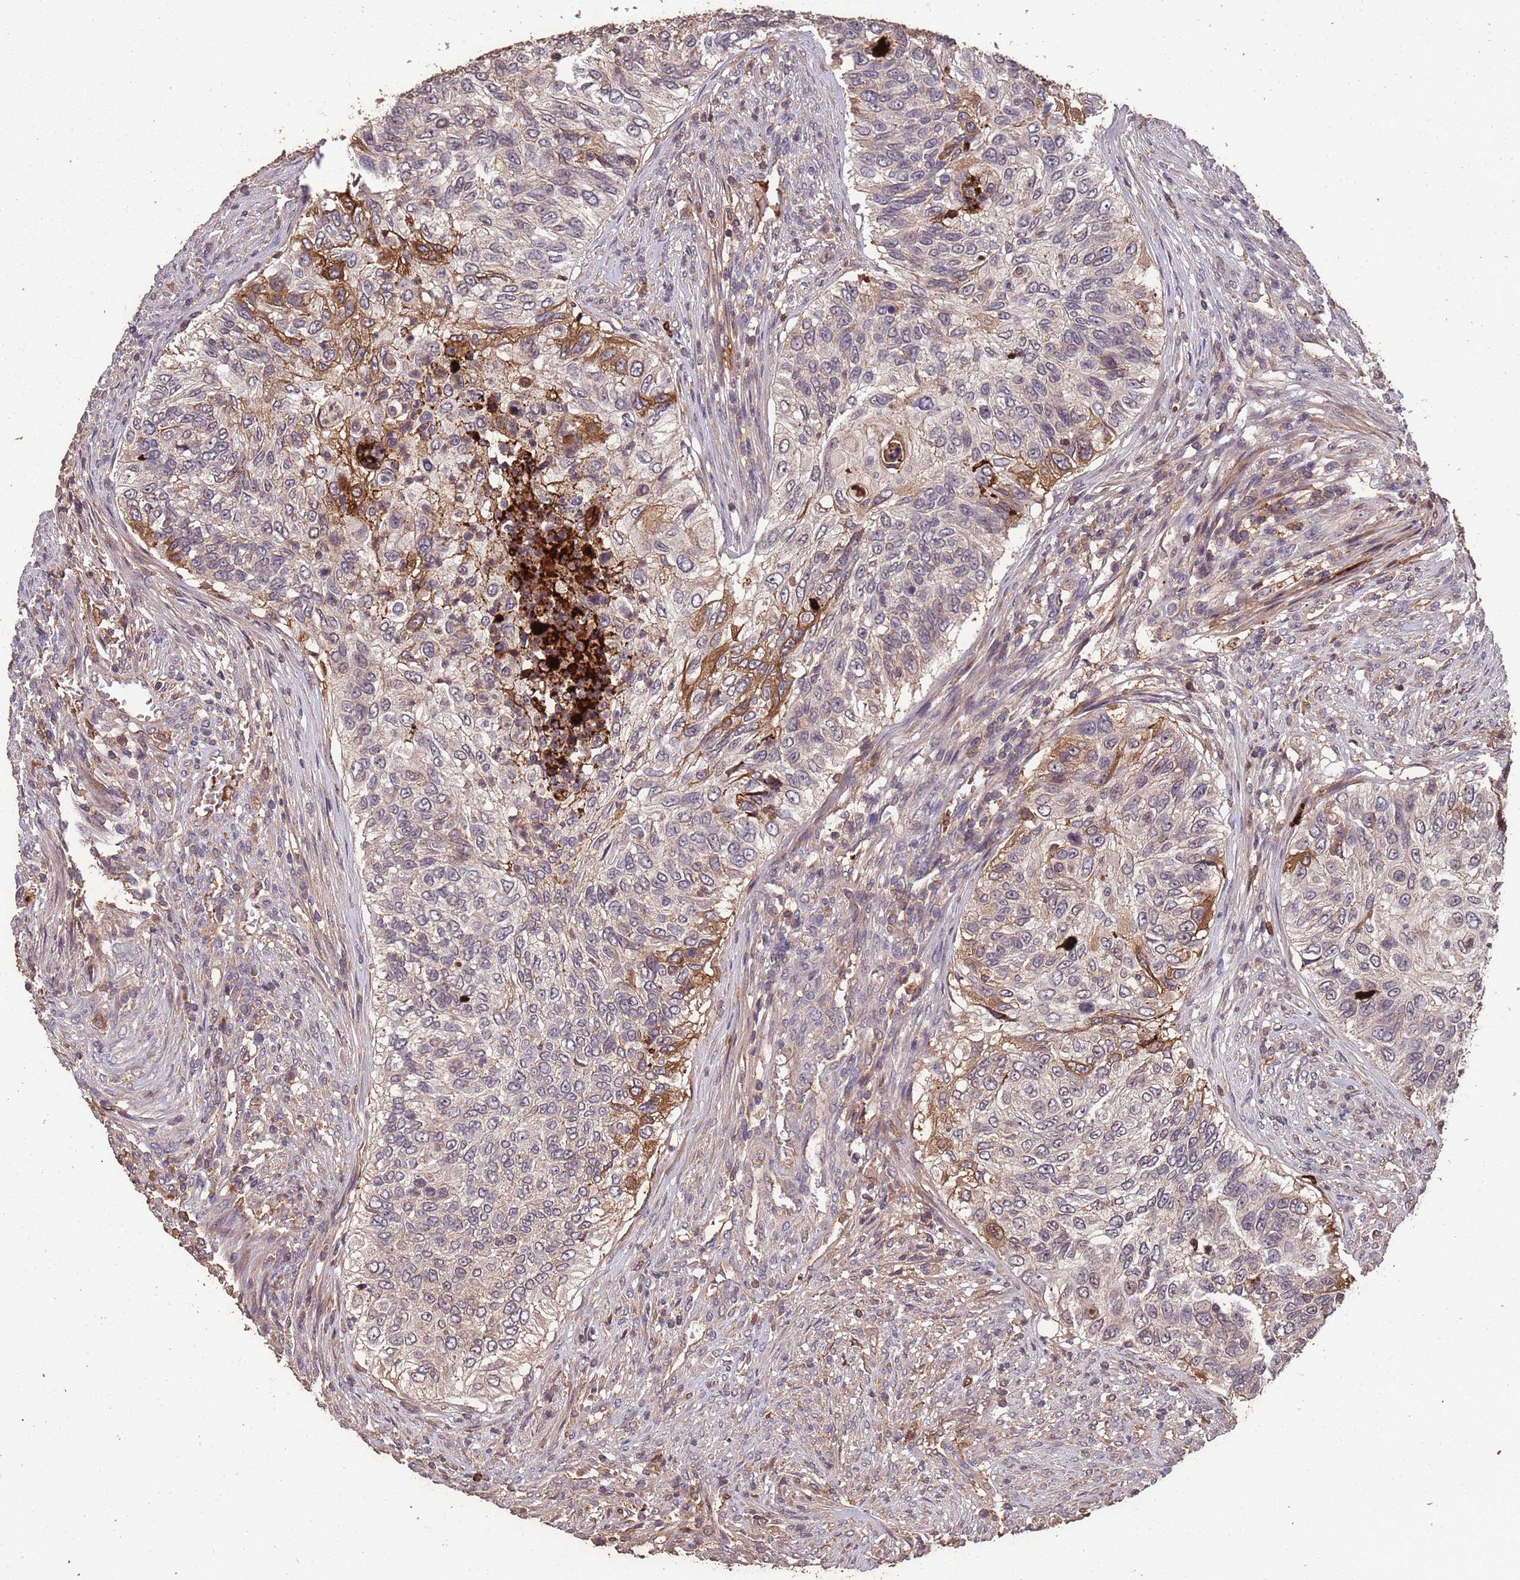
{"staining": {"intensity": "moderate", "quantity": "<25%", "location": "cytoplasmic/membranous"}, "tissue": "urothelial cancer", "cell_type": "Tumor cells", "image_type": "cancer", "snomed": [{"axis": "morphology", "description": "Urothelial carcinoma, High grade"}, {"axis": "topography", "description": "Urinary bladder"}], "caption": "Immunohistochemistry image of neoplastic tissue: human urothelial cancer stained using immunohistochemistry (IHC) displays low levels of moderate protein expression localized specifically in the cytoplasmic/membranous of tumor cells, appearing as a cytoplasmic/membranous brown color.", "gene": "CCDC184", "patient": {"sex": "female", "age": 60}}